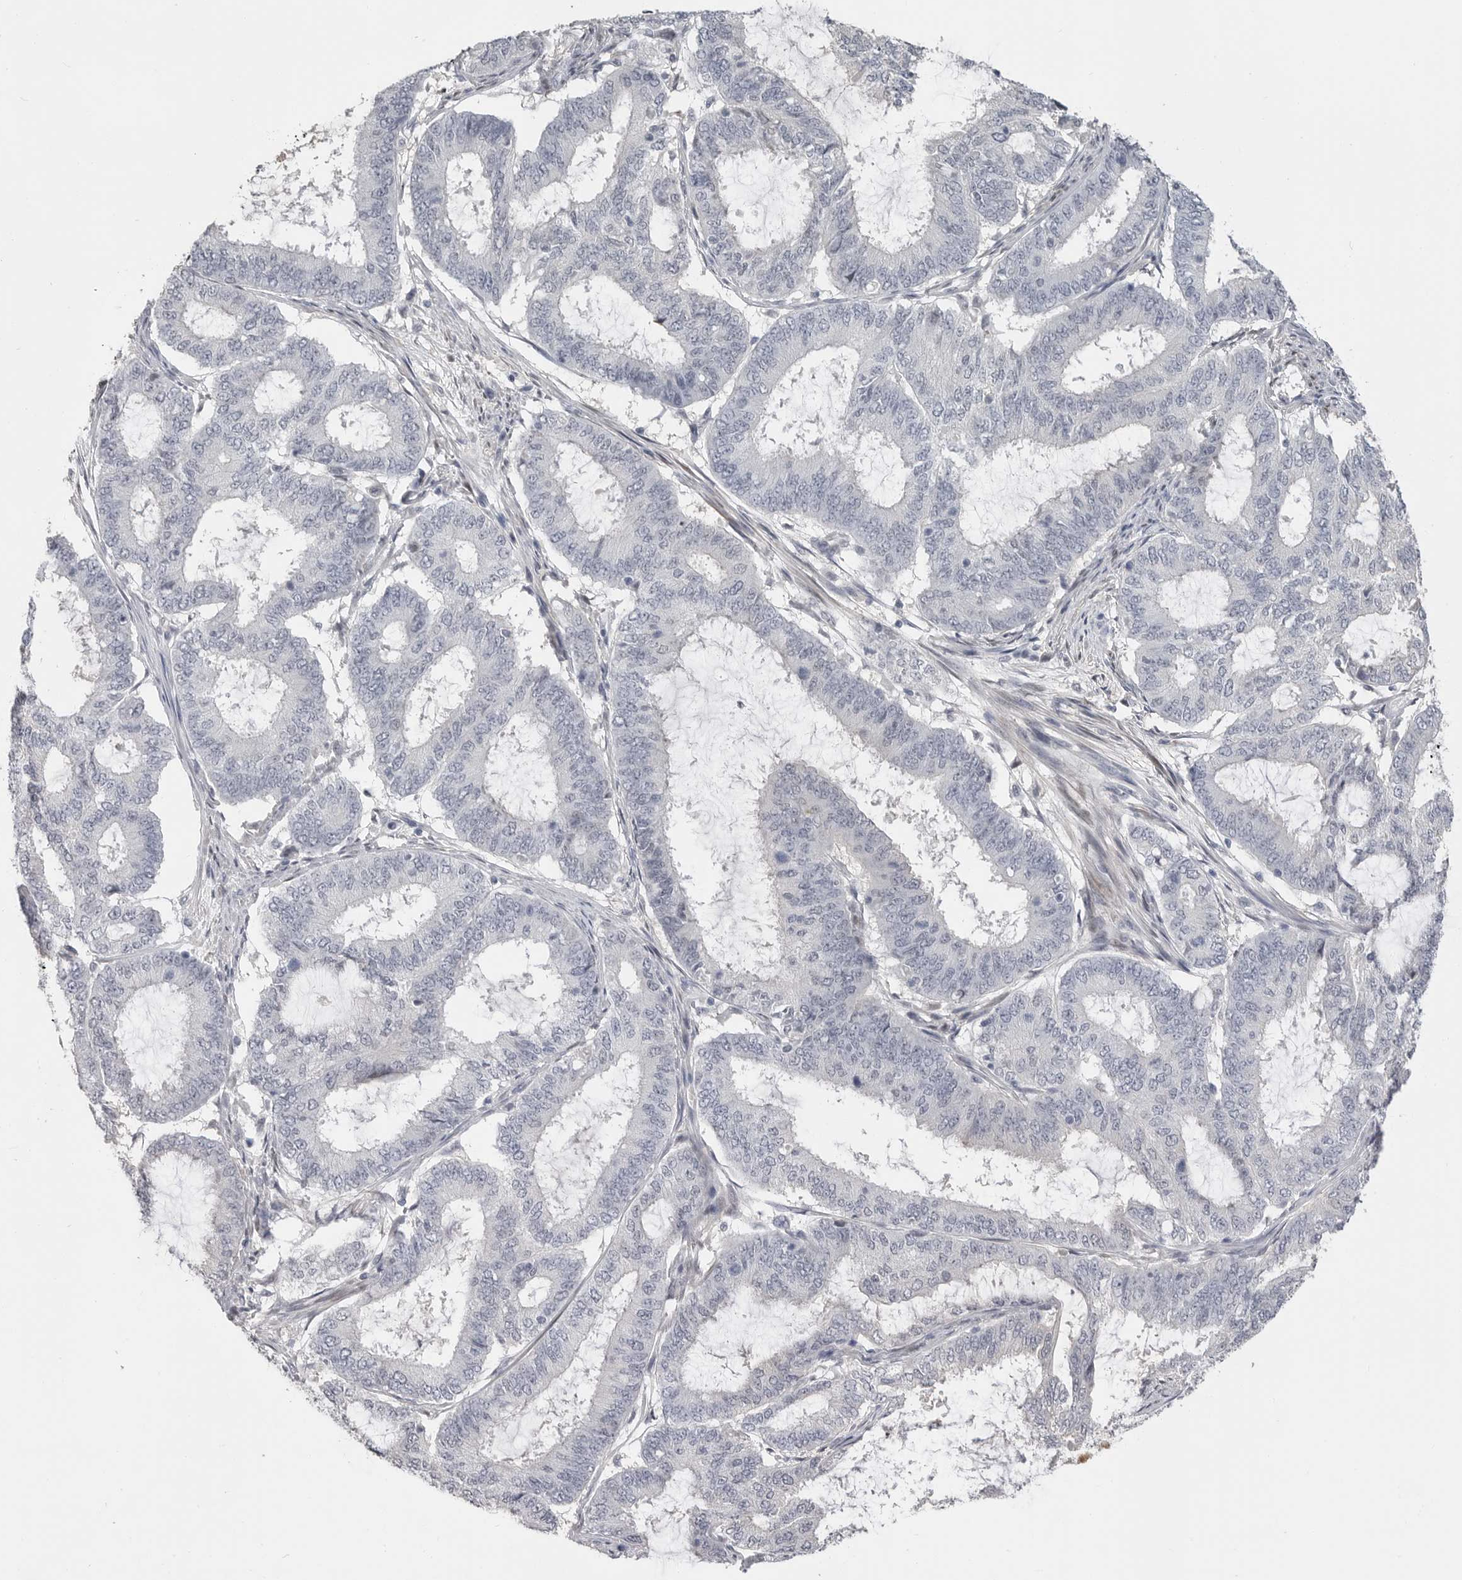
{"staining": {"intensity": "negative", "quantity": "none", "location": "none"}, "tissue": "endometrial cancer", "cell_type": "Tumor cells", "image_type": "cancer", "snomed": [{"axis": "morphology", "description": "Adenocarcinoma, NOS"}, {"axis": "topography", "description": "Endometrium"}], "caption": "High power microscopy micrograph of an immunohistochemistry micrograph of endometrial adenocarcinoma, revealing no significant positivity in tumor cells. (Stains: DAB immunohistochemistry (IHC) with hematoxylin counter stain, Microscopy: brightfield microscopy at high magnification).", "gene": "PLEKHF1", "patient": {"sex": "female", "age": 51}}